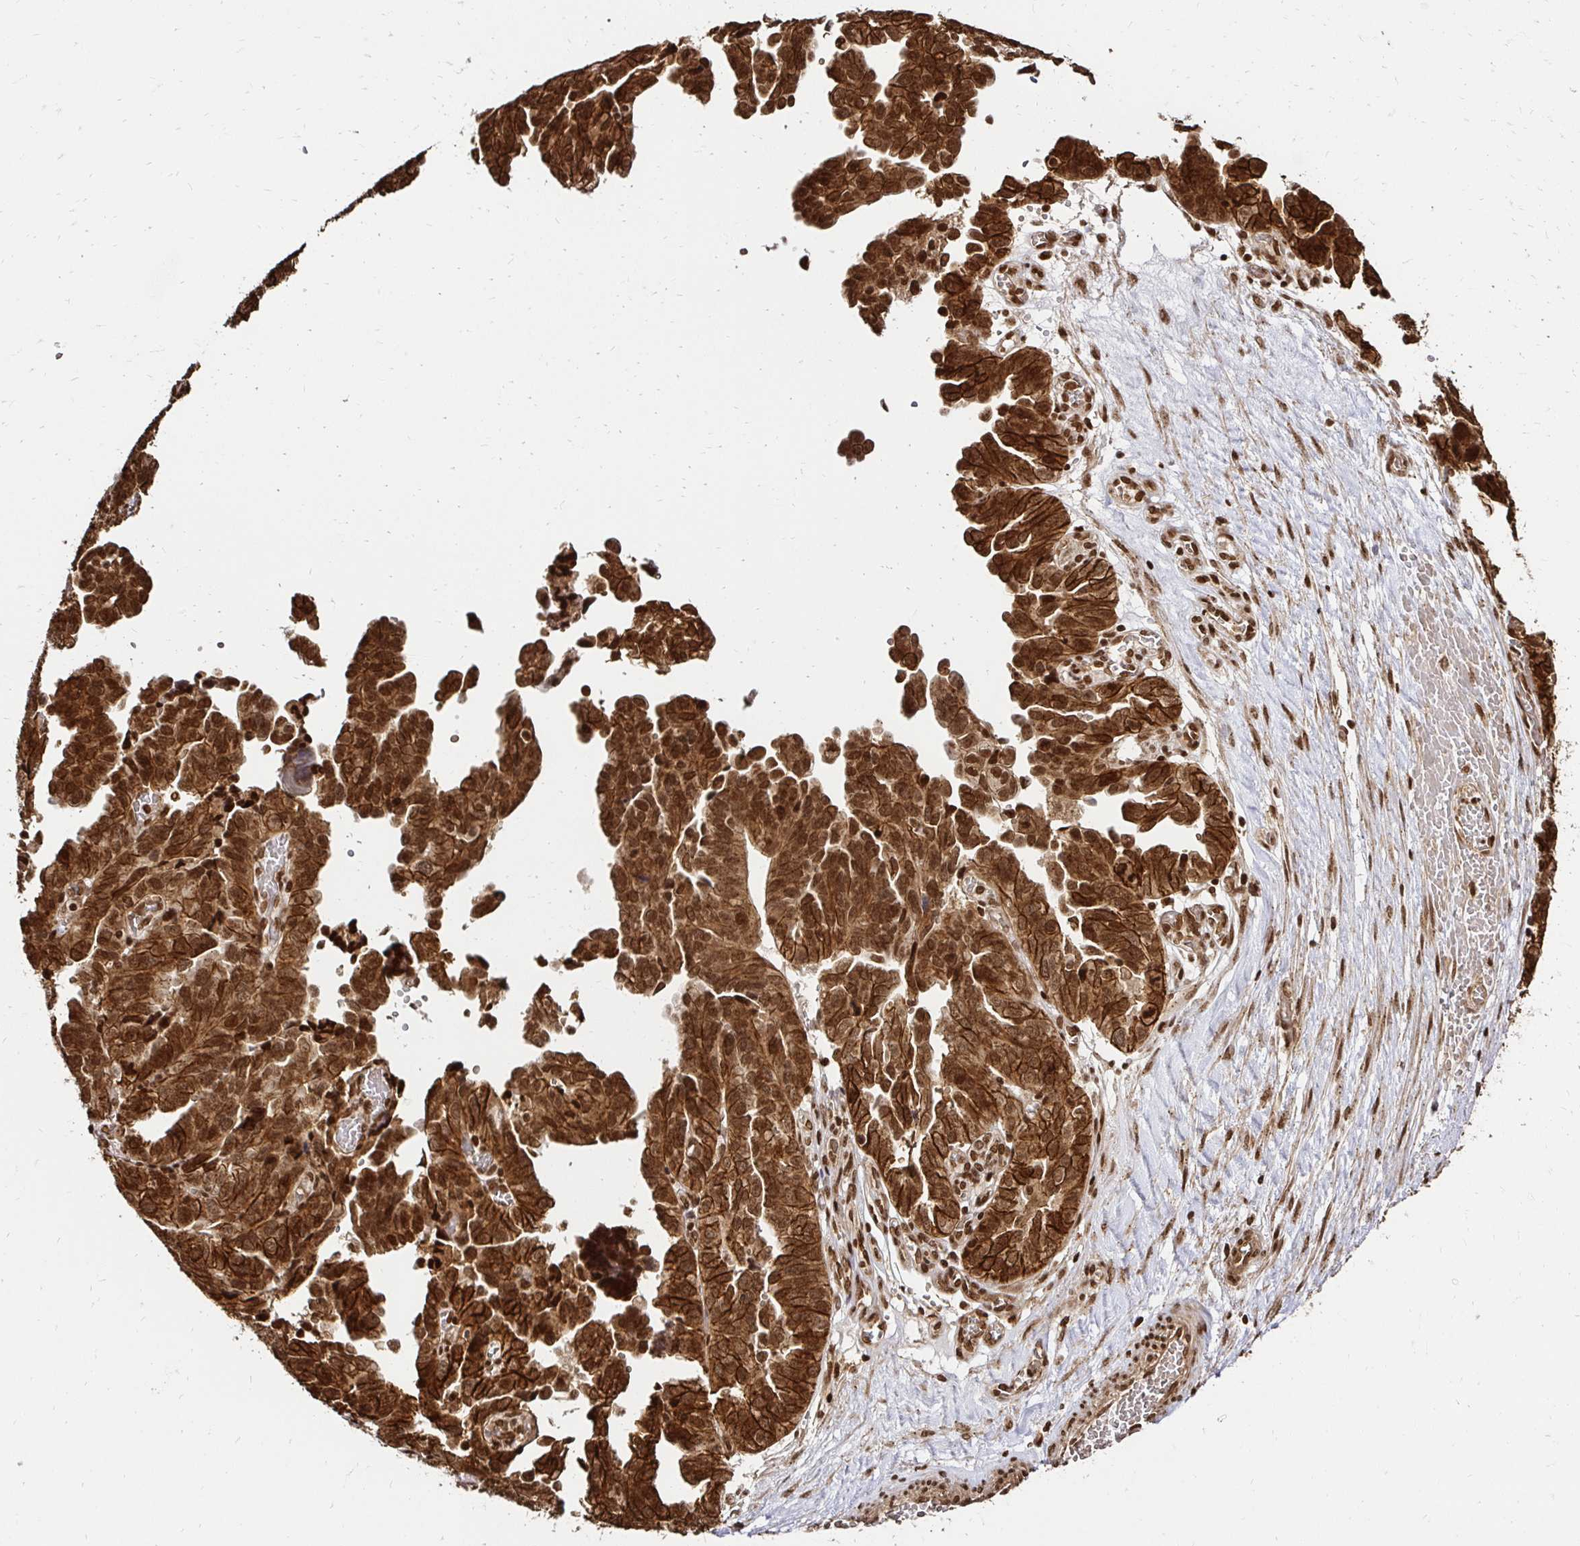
{"staining": {"intensity": "strong", "quantity": ">75%", "location": "cytoplasmic/membranous,nuclear"}, "tissue": "ovarian cancer", "cell_type": "Tumor cells", "image_type": "cancer", "snomed": [{"axis": "morphology", "description": "Cystadenocarcinoma, serous, NOS"}, {"axis": "topography", "description": "Ovary"}], "caption": "A high-resolution photomicrograph shows immunohistochemistry (IHC) staining of ovarian cancer, which shows strong cytoplasmic/membranous and nuclear expression in about >75% of tumor cells. Immunohistochemistry stains the protein in brown and the nuclei are stained blue.", "gene": "GLYR1", "patient": {"sex": "female", "age": 64}}